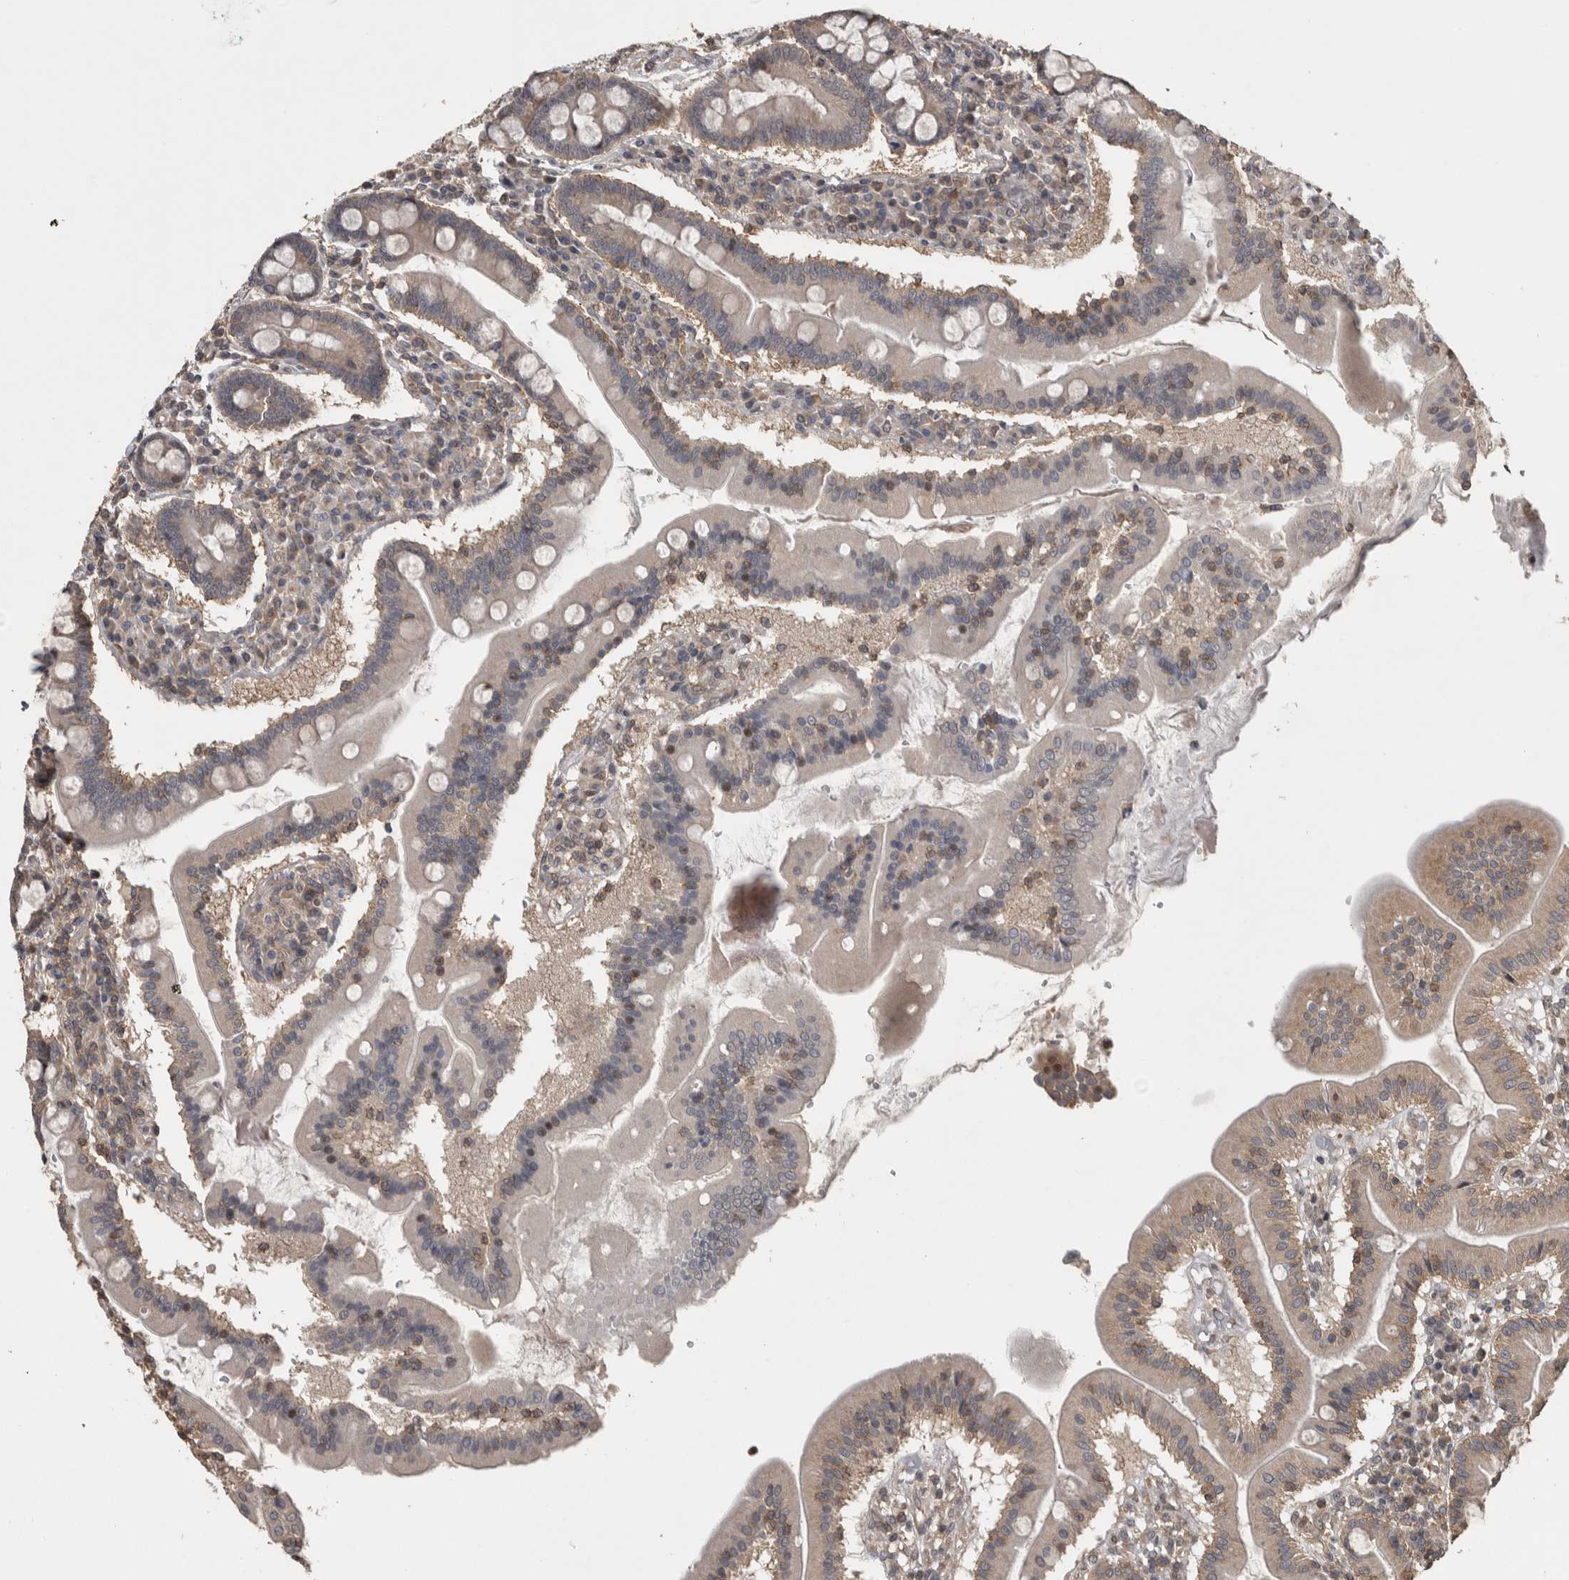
{"staining": {"intensity": "moderate", "quantity": "25%-75%", "location": "cytoplasmic/membranous"}, "tissue": "duodenum", "cell_type": "Glandular cells", "image_type": "normal", "snomed": [{"axis": "morphology", "description": "Normal tissue, NOS"}, {"axis": "topography", "description": "Duodenum"}], "caption": "Brown immunohistochemical staining in unremarkable human duodenum reveals moderate cytoplasmic/membranous expression in approximately 25%-75% of glandular cells. Nuclei are stained in blue.", "gene": "ATXN2", "patient": {"sex": "male", "age": 50}}